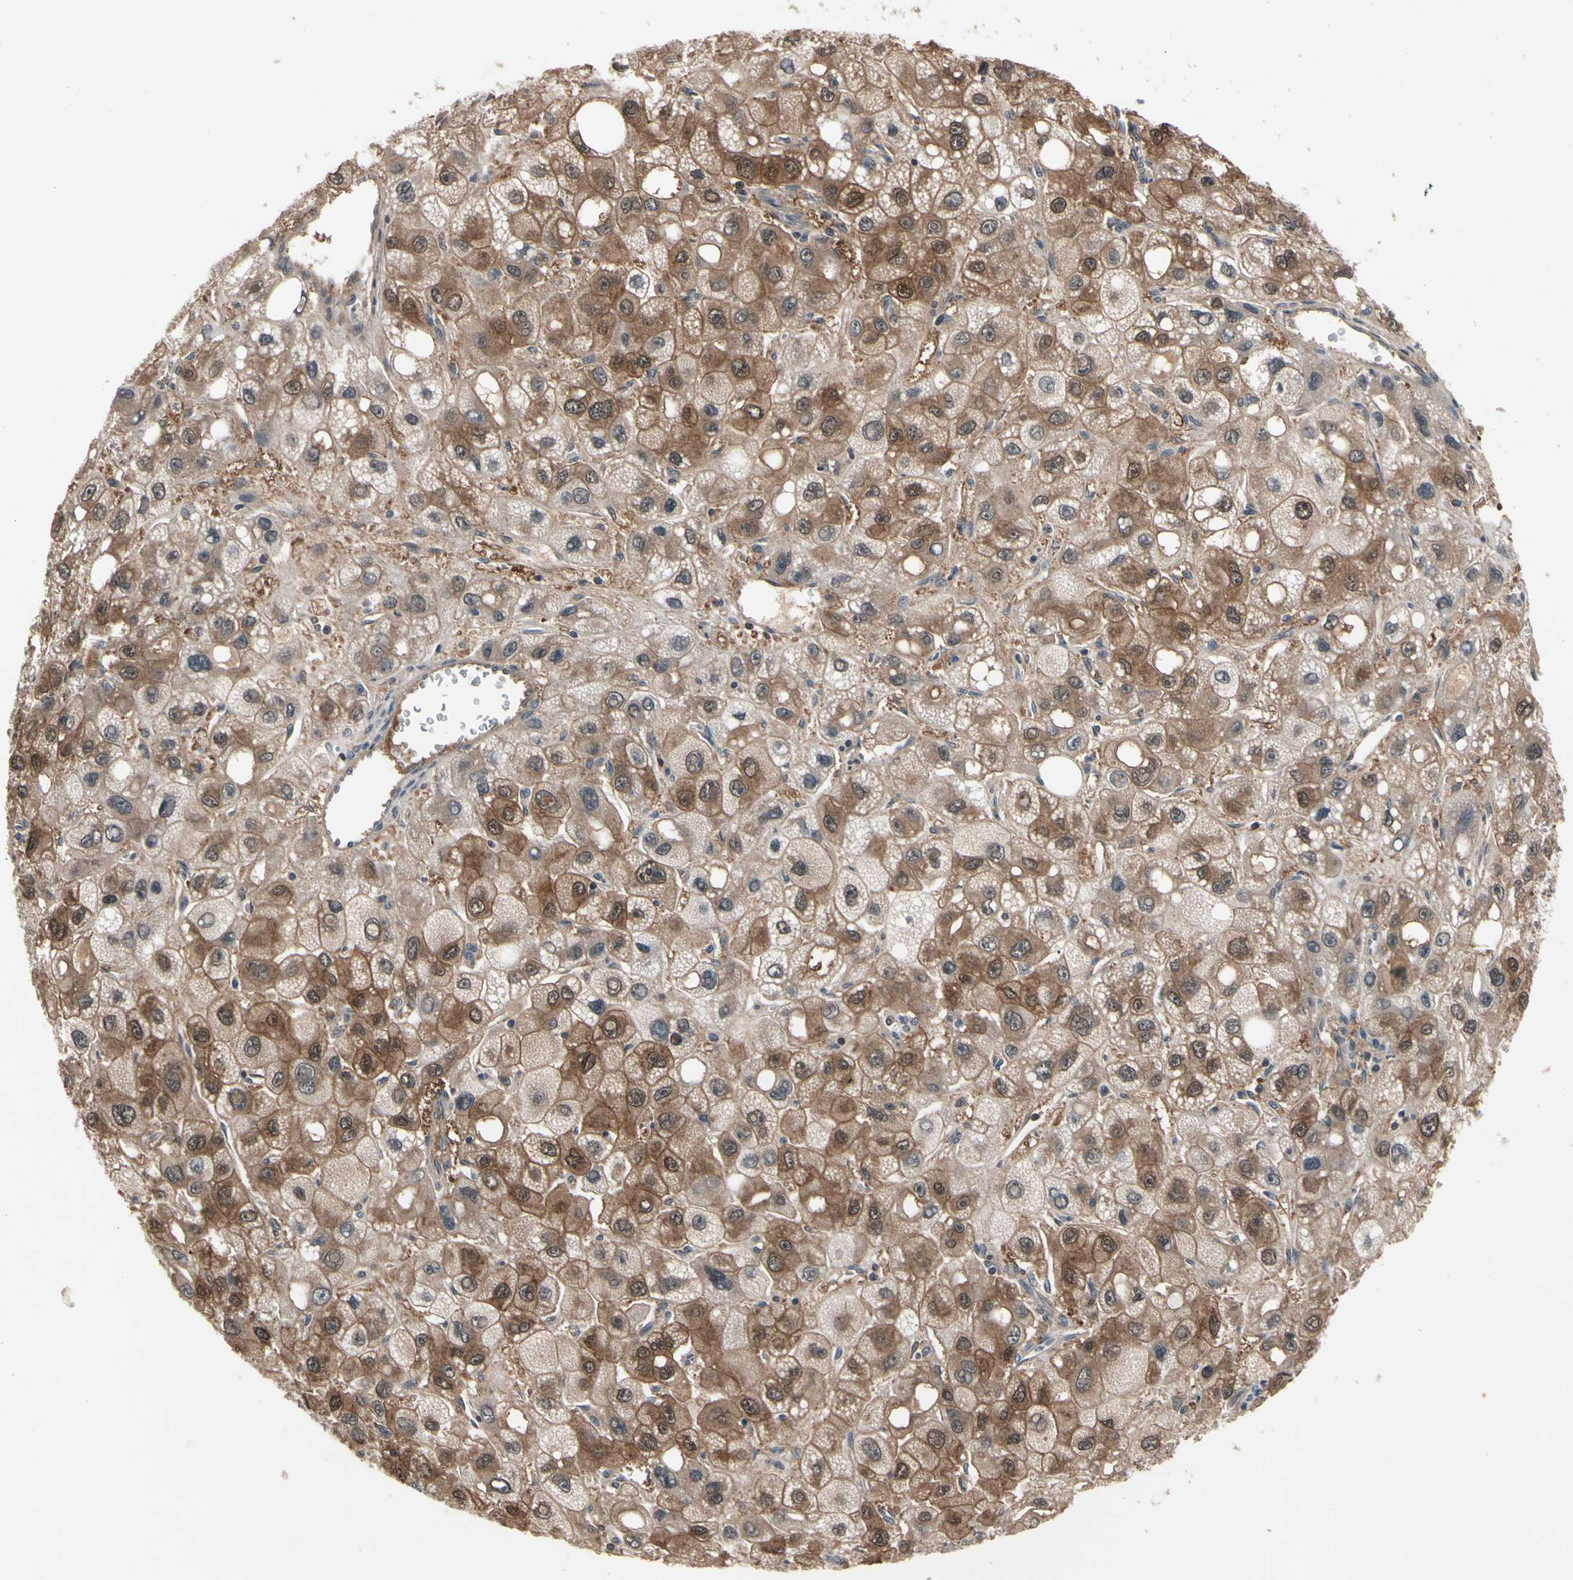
{"staining": {"intensity": "moderate", "quantity": "25%-75%", "location": "cytoplasmic/membranous,nuclear"}, "tissue": "liver cancer", "cell_type": "Tumor cells", "image_type": "cancer", "snomed": [{"axis": "morphology", "description": "Carcinoma, Hepatocellular, NOS"}, {"axis": "topography", "description": "Liver"}], "caption": "An IHC micrograph of neoplastic tissue is shown. Protein staining in brown labels moderate cytoplasmic/membranous and nuclear positivity in liver cancer within tumor cells.", "gene": "PRDX6", "patient": {"sex": "male", "age": 55}}